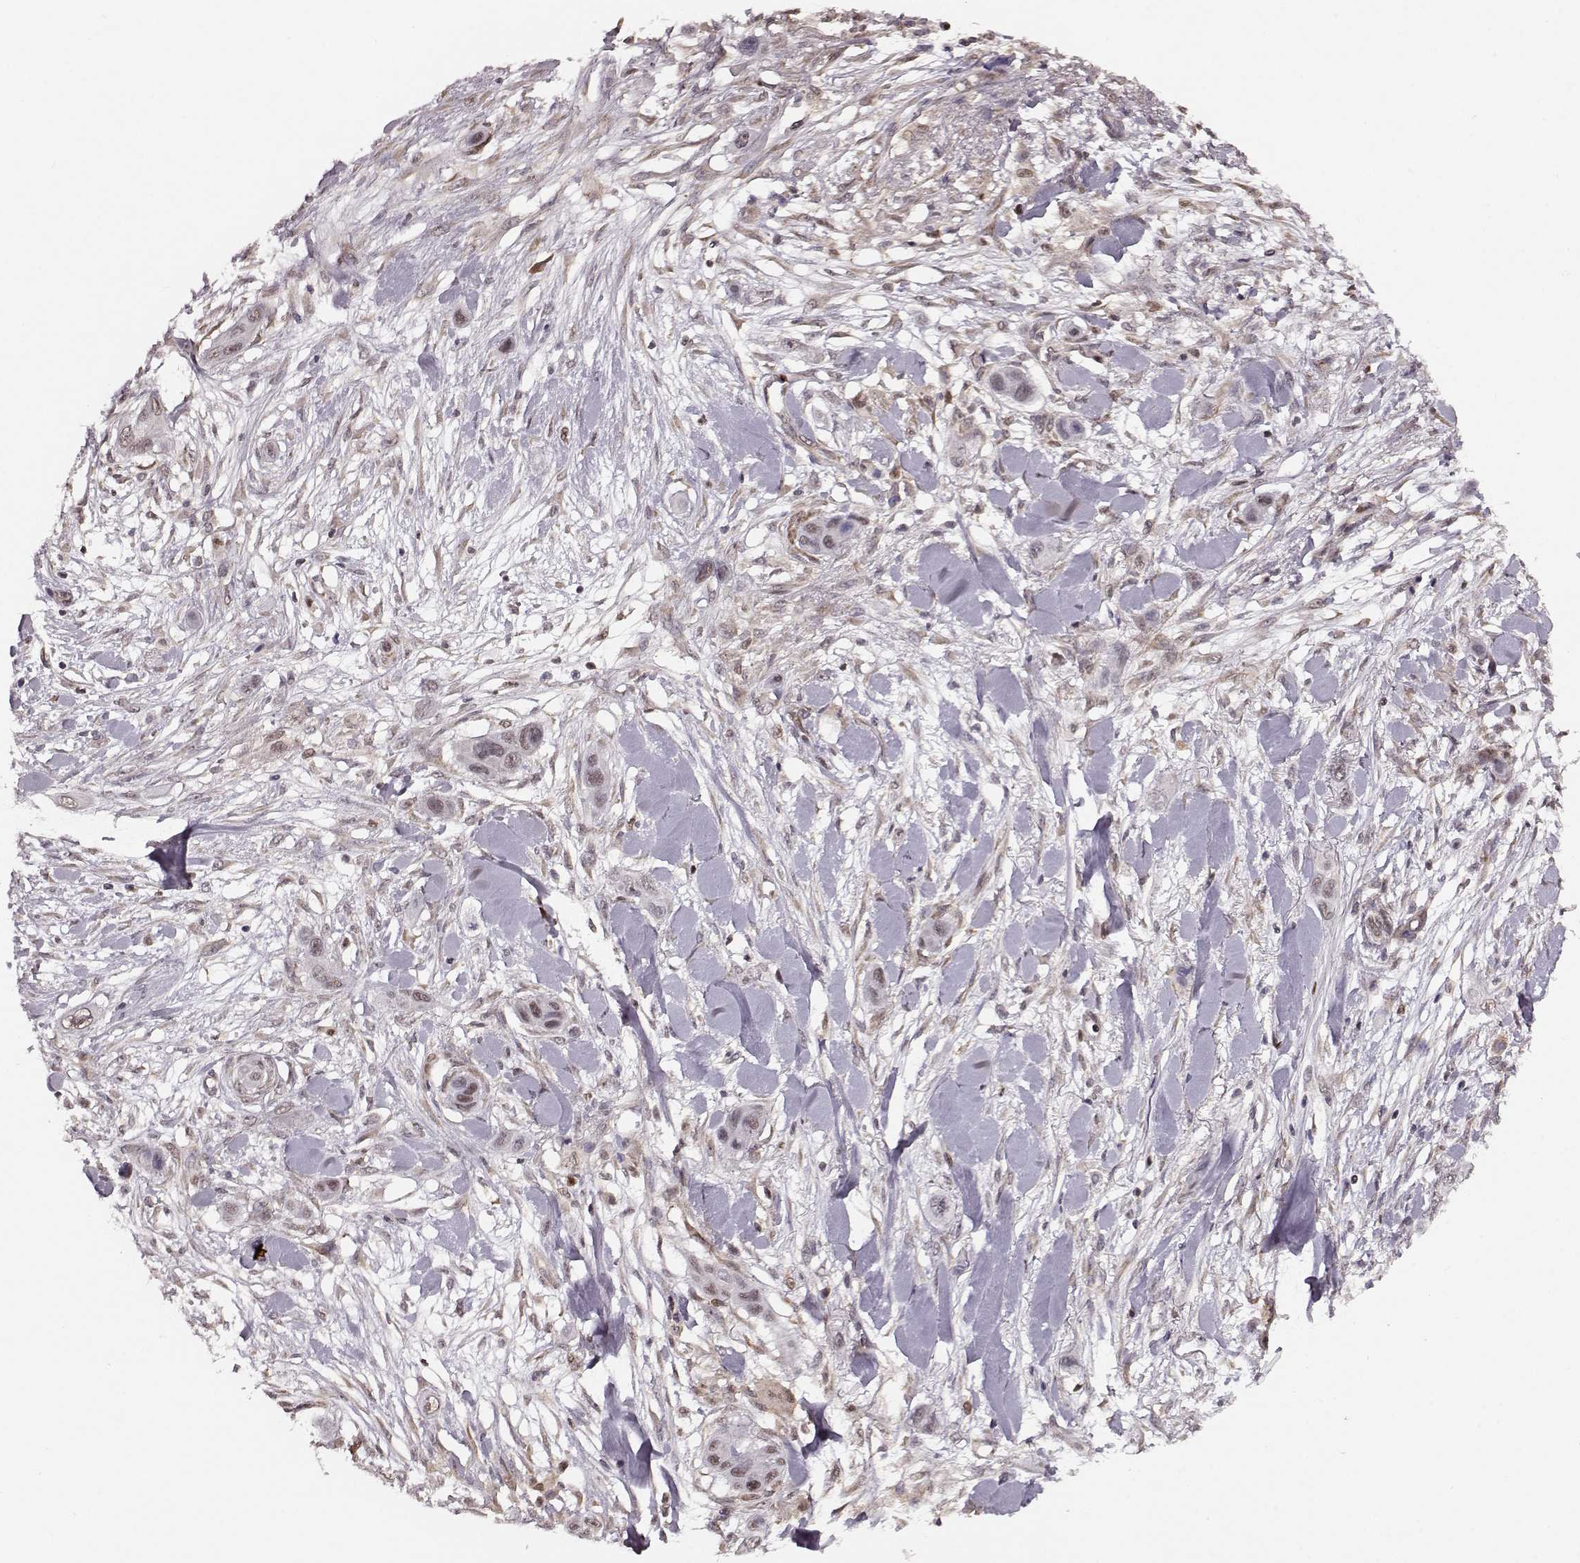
{"staining": {"intensity": "weak", "quantity": "25%-75%", "location": "nuclear"}, "tissue": "skin cancer", "cell_type": "Tumor cells", "image_type": "cancer", "snomed": [{"axis": "morphology", "description": "Squamous cell carcinoma, NOS"}, {"axis": "topography", "description": "Skin"}], "caption": "Tumor cells exhibit weak nuclear staining in approximately 25%-75% of cells in skin cancer (squamous cell carcinoma).", "gene": "KLF6", "patient": {"sex": "male", "age": 79}}